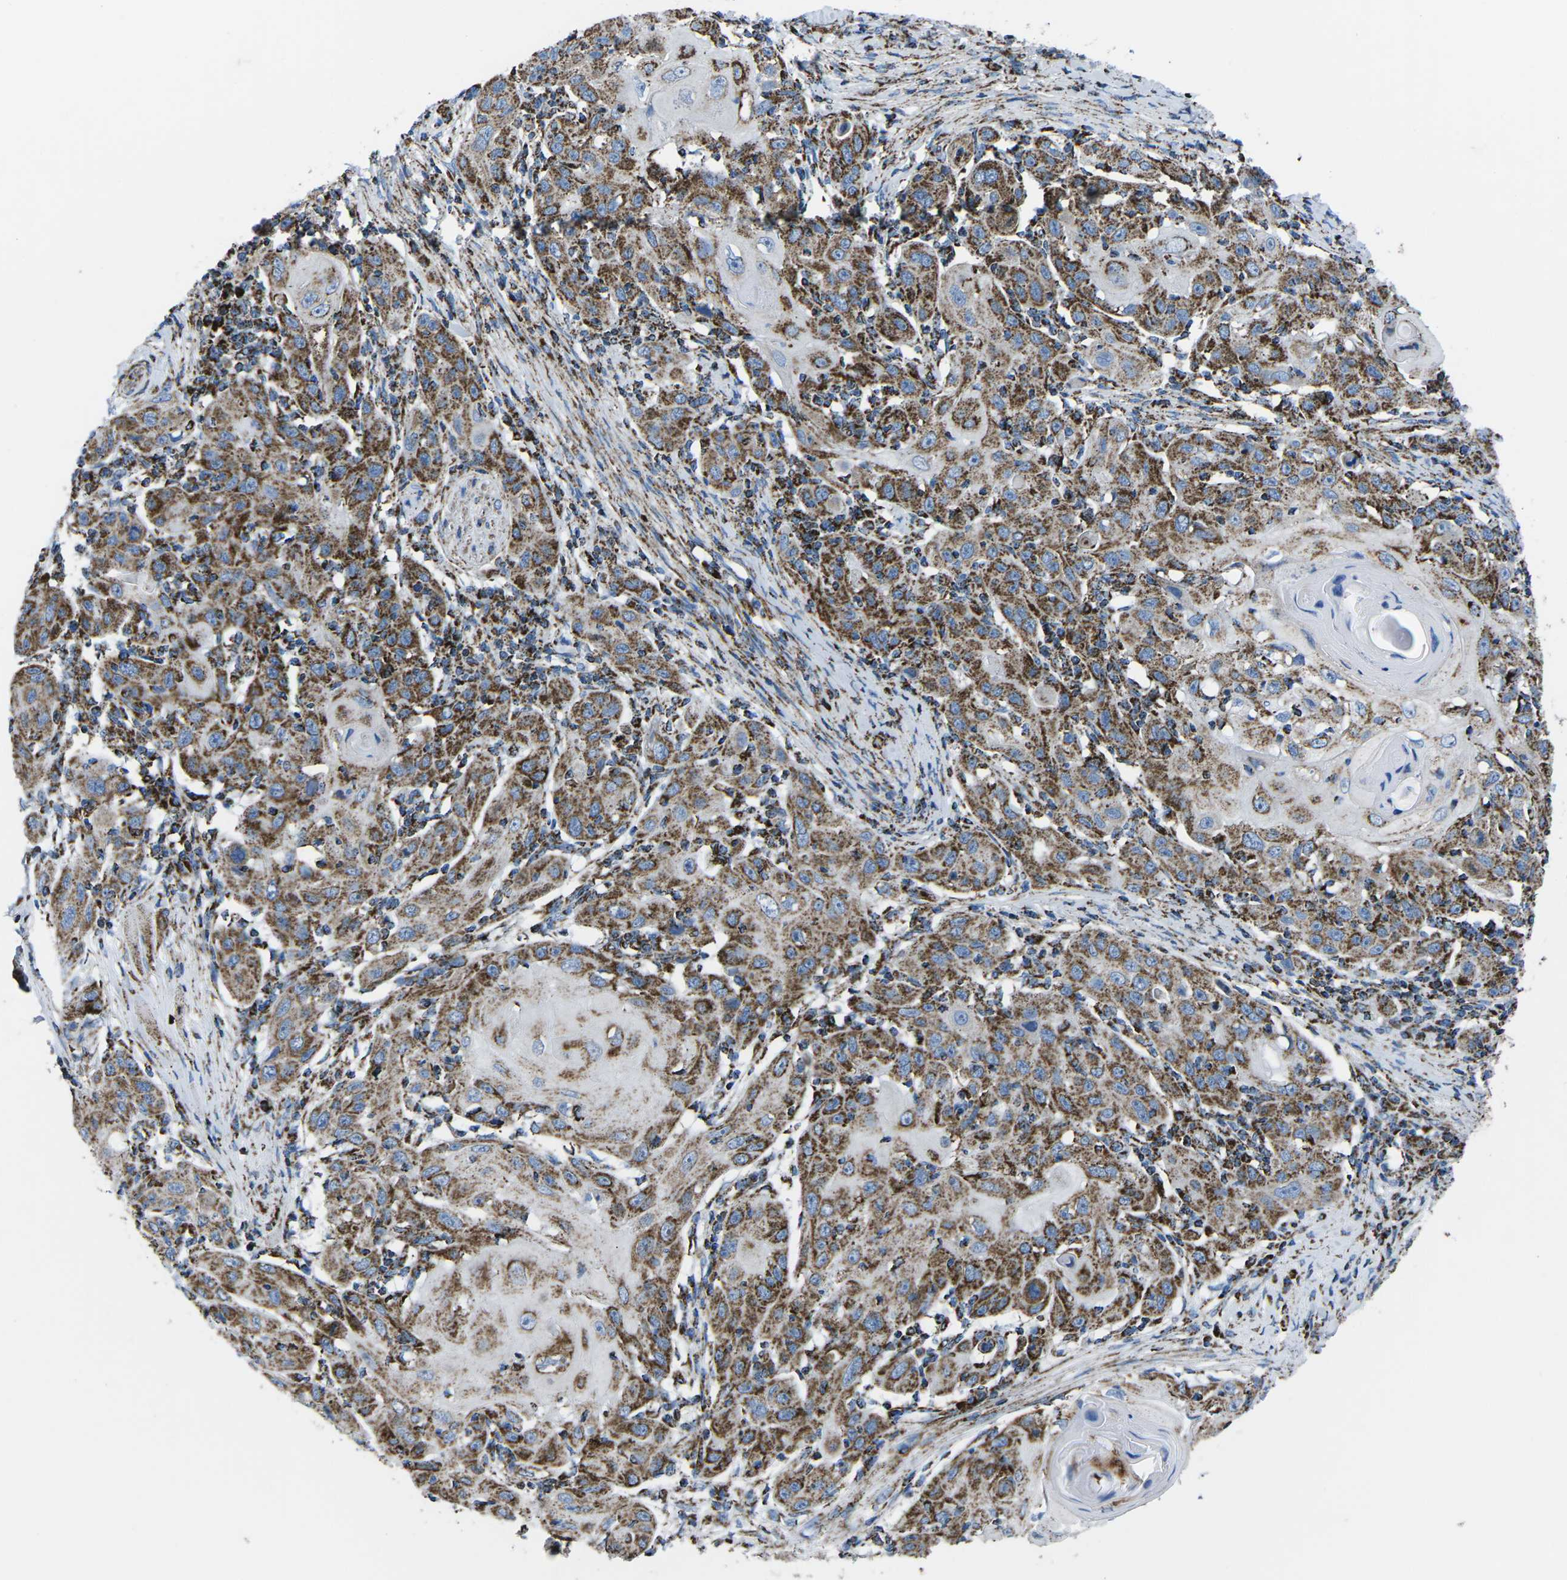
{"staining": {"intensity": "strong", "quantity": ">75%", "location": "cytoplasmic/membranous"}, "tissue": "skin cancer", "cell_type": "Tumor cells", "image_type": "cancer", "snomed": [{"axis": "morphology", "description": "Squamous cell carcinoma, NOS"}, {"axis": "topography", "description": "Skin"}], "caption": "High-power microscopy captured an IHC histopathology image of skin squamous cell carcinoma, revealing strong cytoplasmic/membranous positivity in approximately >75% of tumor cells.", "gene": "MT-CO2", "patient": {"sex": "female", "age": 88}}